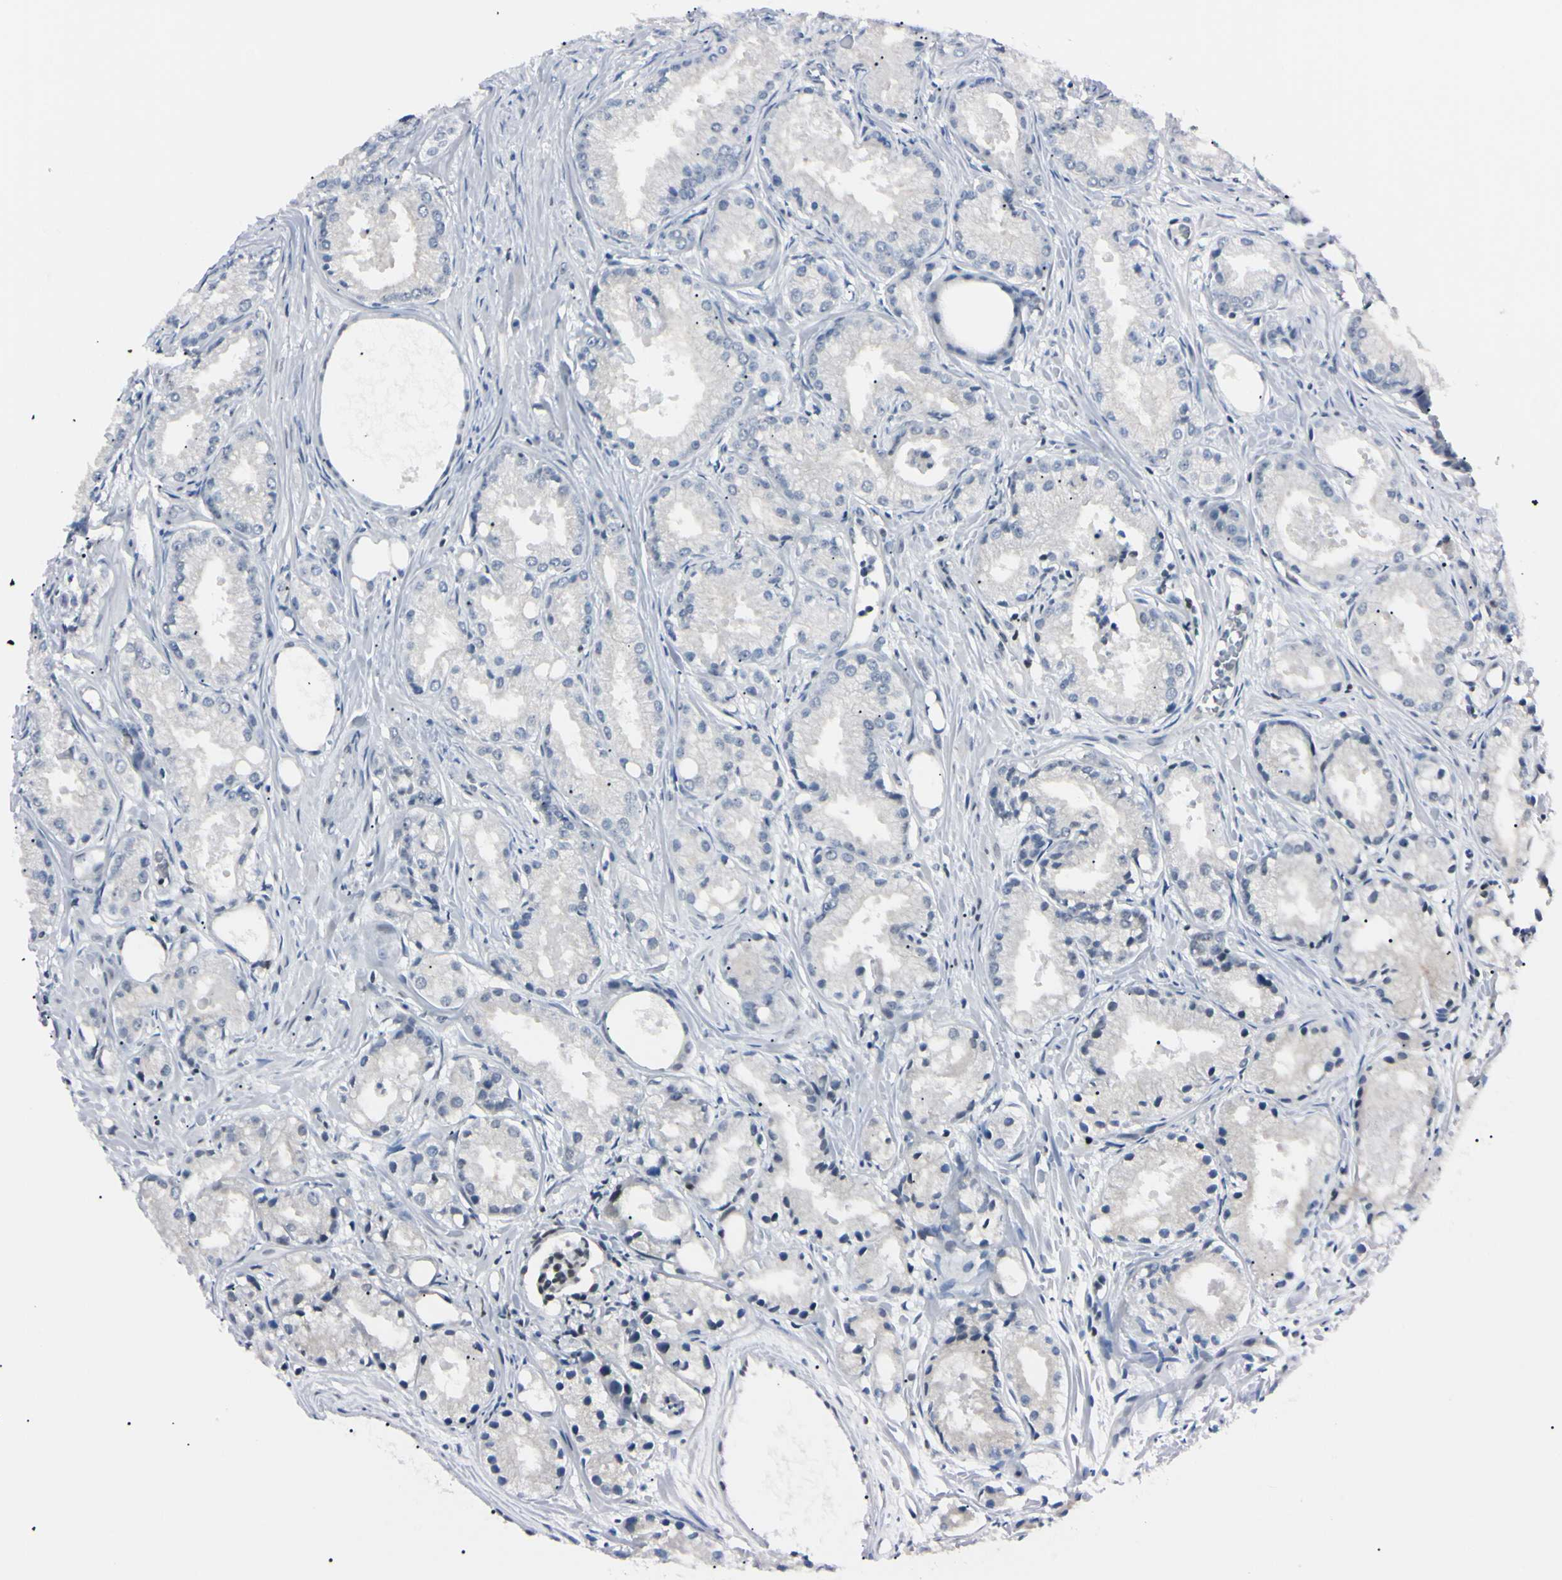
{"staining": {"intensity": "negative", "quantity": "none", "location": "none"}, "tissue": "prostate cancer", "cell_type": "Tumor cells", "image_type": "cancer", "snomed": [{"axis": "morphology", "description": "Adenocarcinoma, Low grade"}, {"axis": "topography", "description": "Prostate"}], "caption": "IHC of human prostate cancer shows no positivity in tumor cells. (Stains: DAB (3,3'-diaminobenzidine) immunohistochemistry (IHC) with hematoxylin counter stain, Microscopy: brightfield microscopy at high magnification).", "gene": "C1orf174", "patient": {"sex": "male", "age": 72}}